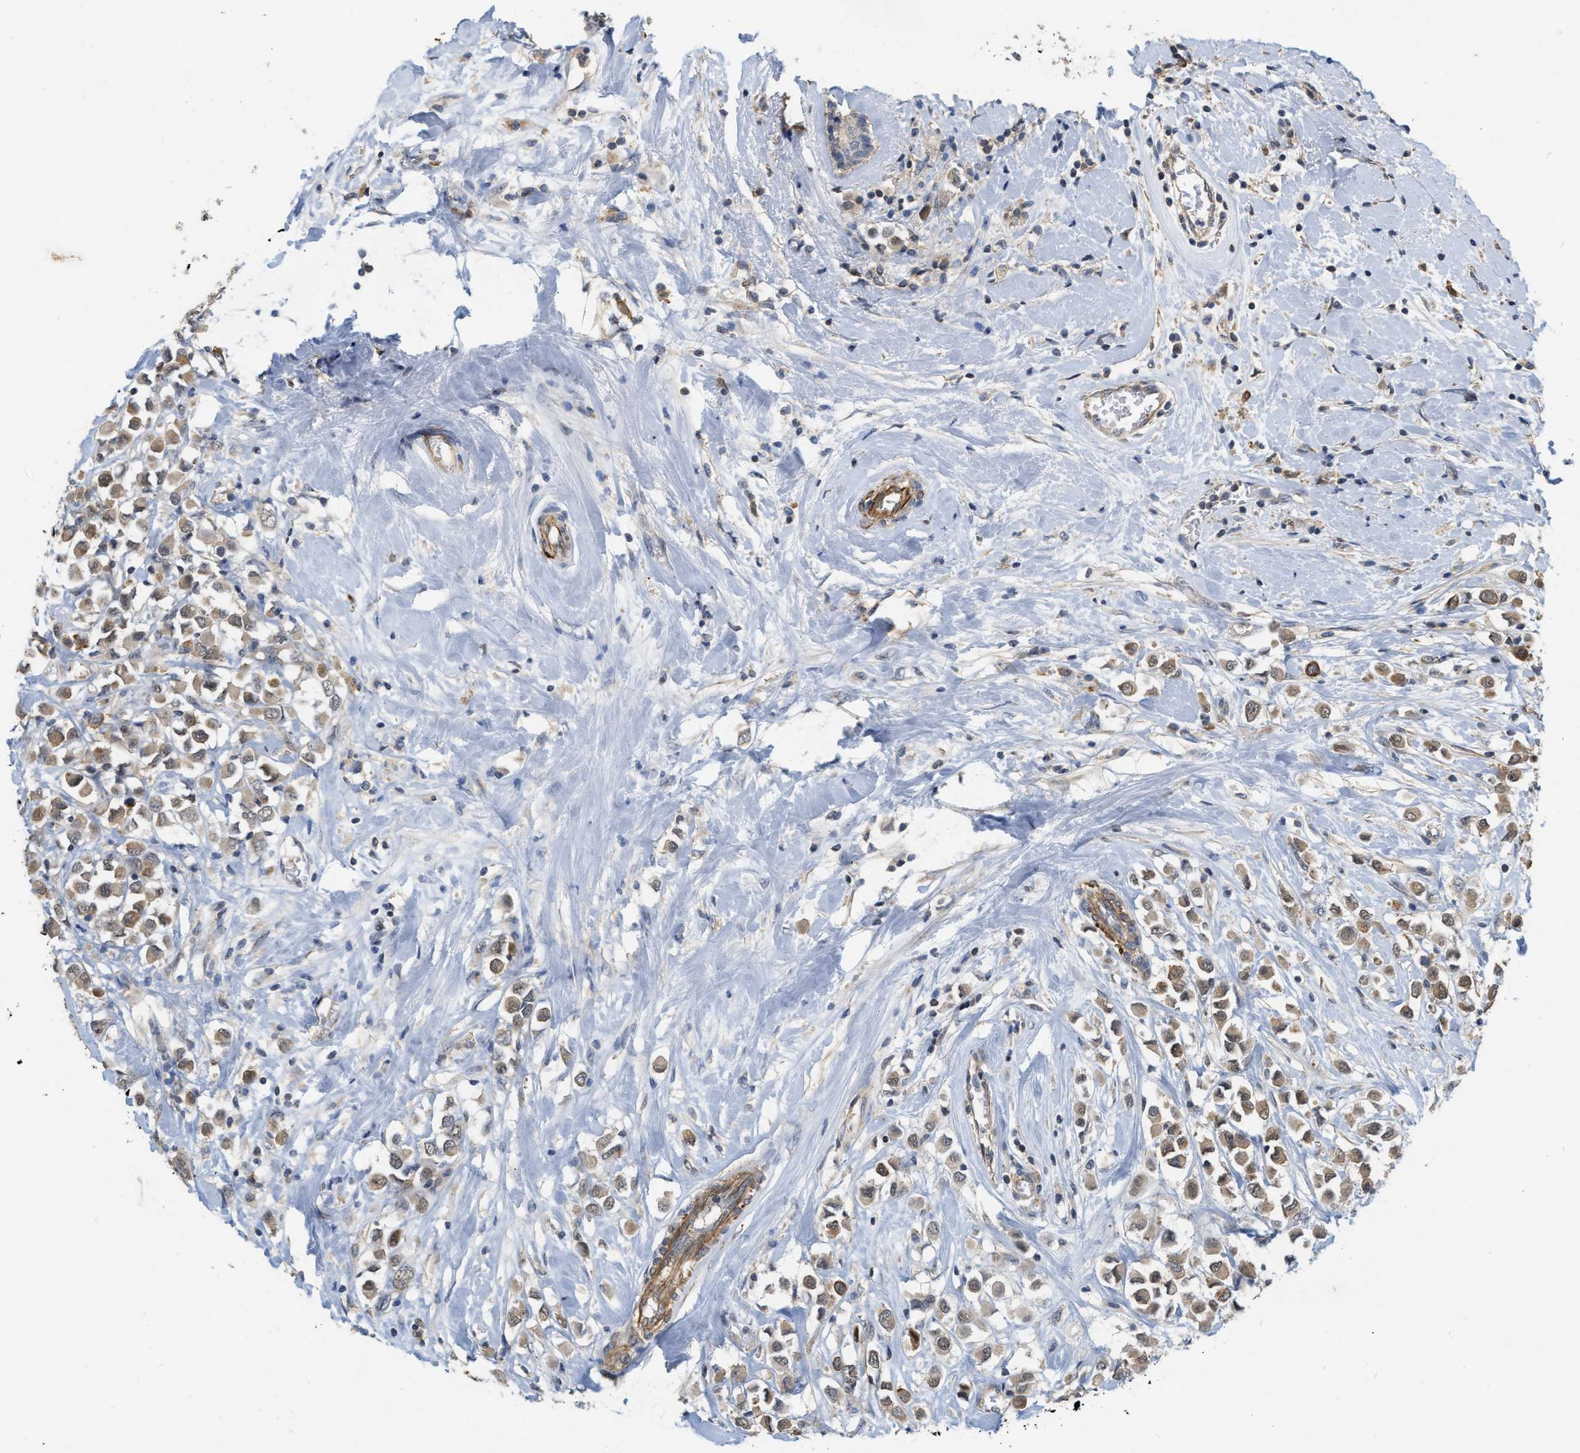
{"staining": {"intensity": "moderate", "quantity": ">75%", "location": "cytoplasmic/membranous"}, "tissue": "breast cancer", "cell_type": "Tumor cells", "image_type": "cancer", "snomed": [{"axis": "morphology", "description": "Duct carcinoma"}, {"axis": "topography", "description": "Breast"}], "caption": "Immunohistochemical staining of human breast cancer (intraductal carcinoma) reveals medium levels of moderate cytoplasmic/membranous protein positivity in about >75% of tumor cells.", "gene": "NAPEPLD", "patient": {"sex": "female", "age": 61}}